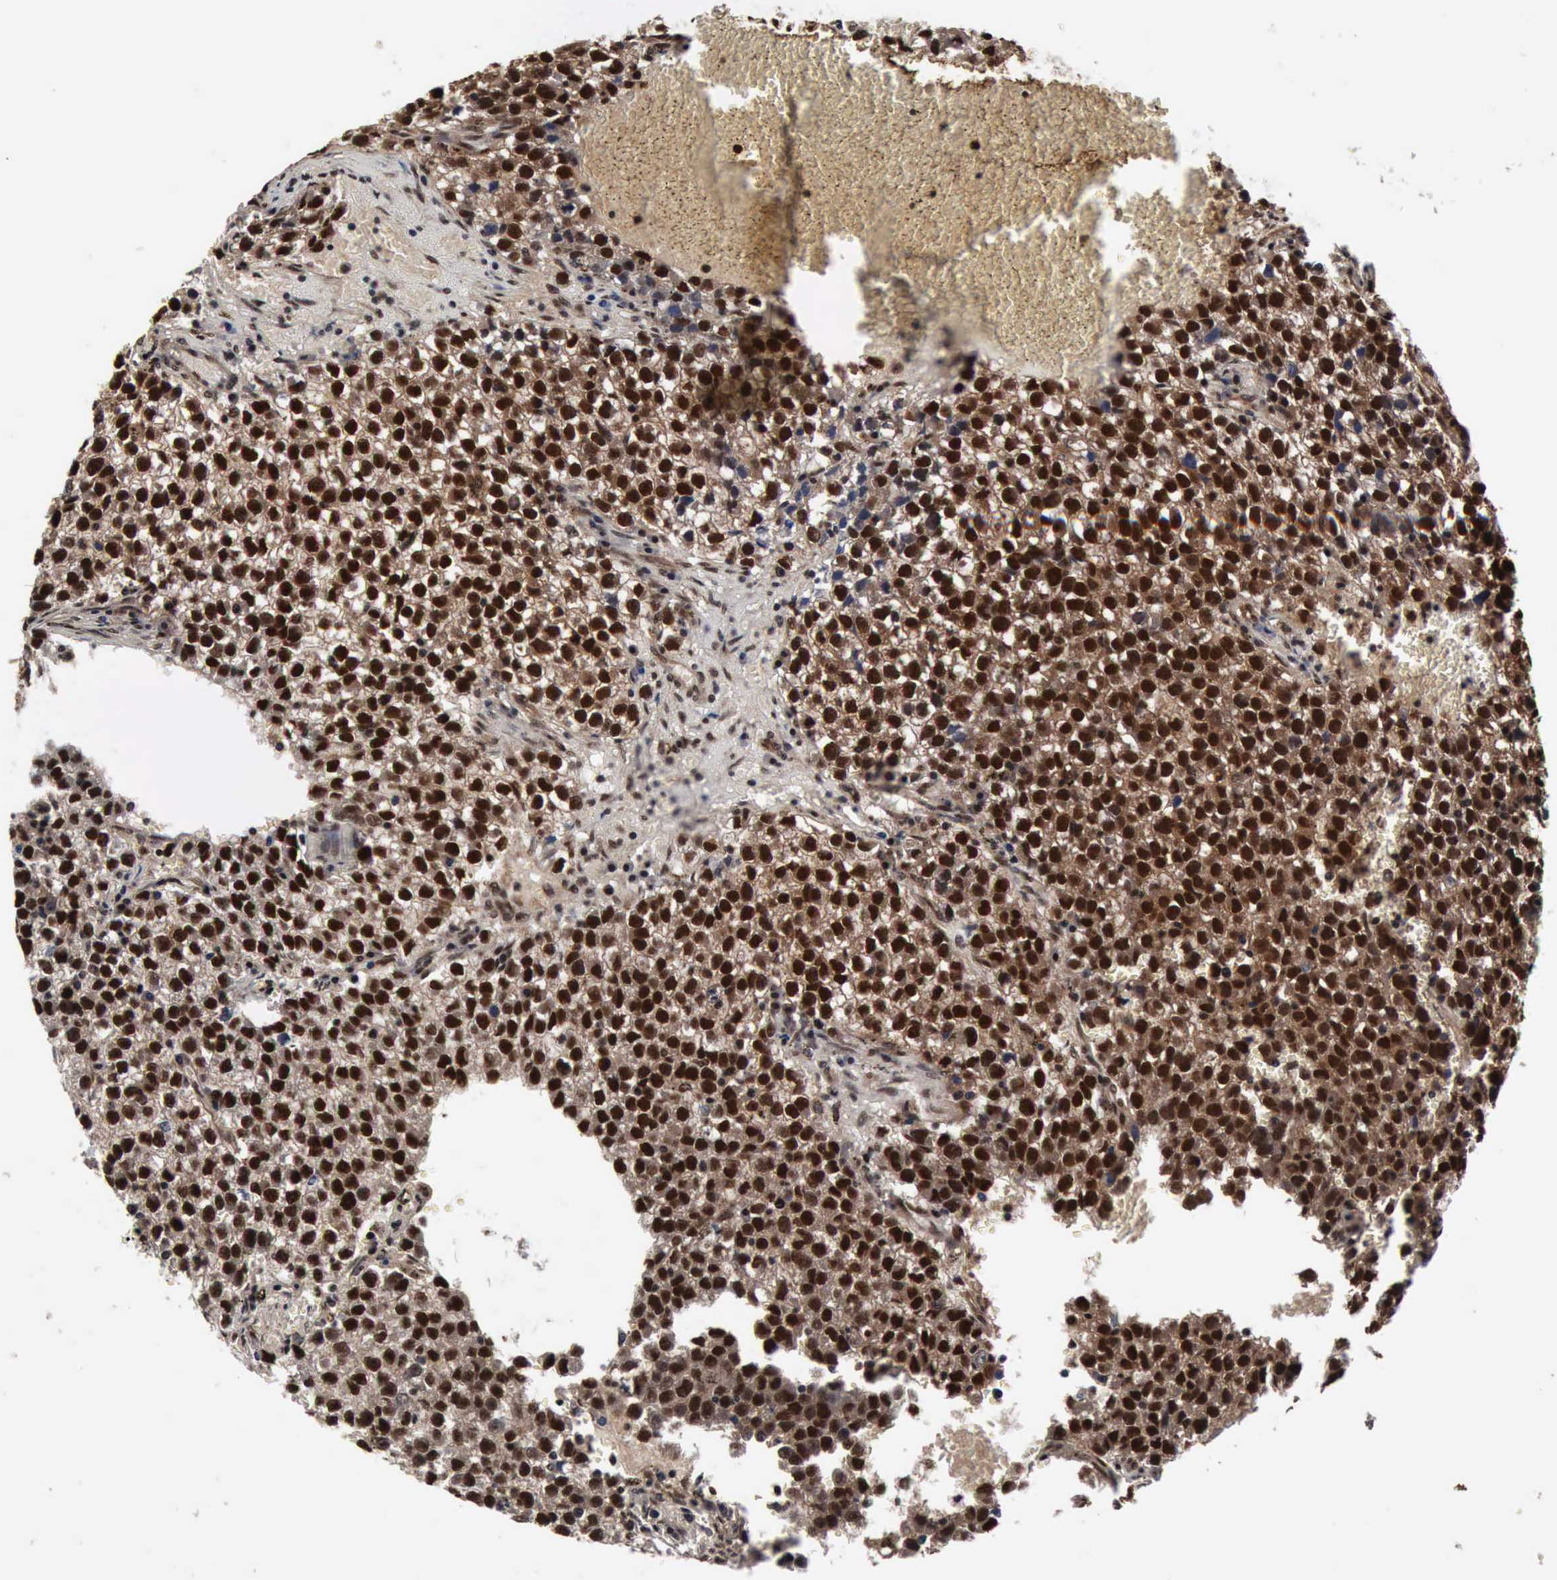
{"staining": {"intensity": "strong", "quantity": ">75%", "location": "cytoplasmic/membranous,nuclear"}, "tissue": "testis cancer", "cell_type": "Tumor cells", "image_type": "cancer", "snomed": [{"axis": "morphology", "description": "Seminoma, NOS"}, {"axis": "topography", "description": "Testis"}], "caption": "A brown stain labels strong cytoplasmic/membranous and nuclear positivity of a protein in testis cancer (seminoma) tumor cells.", "gene": "UBC", "patient": {"sex": "male", "age": 35}}